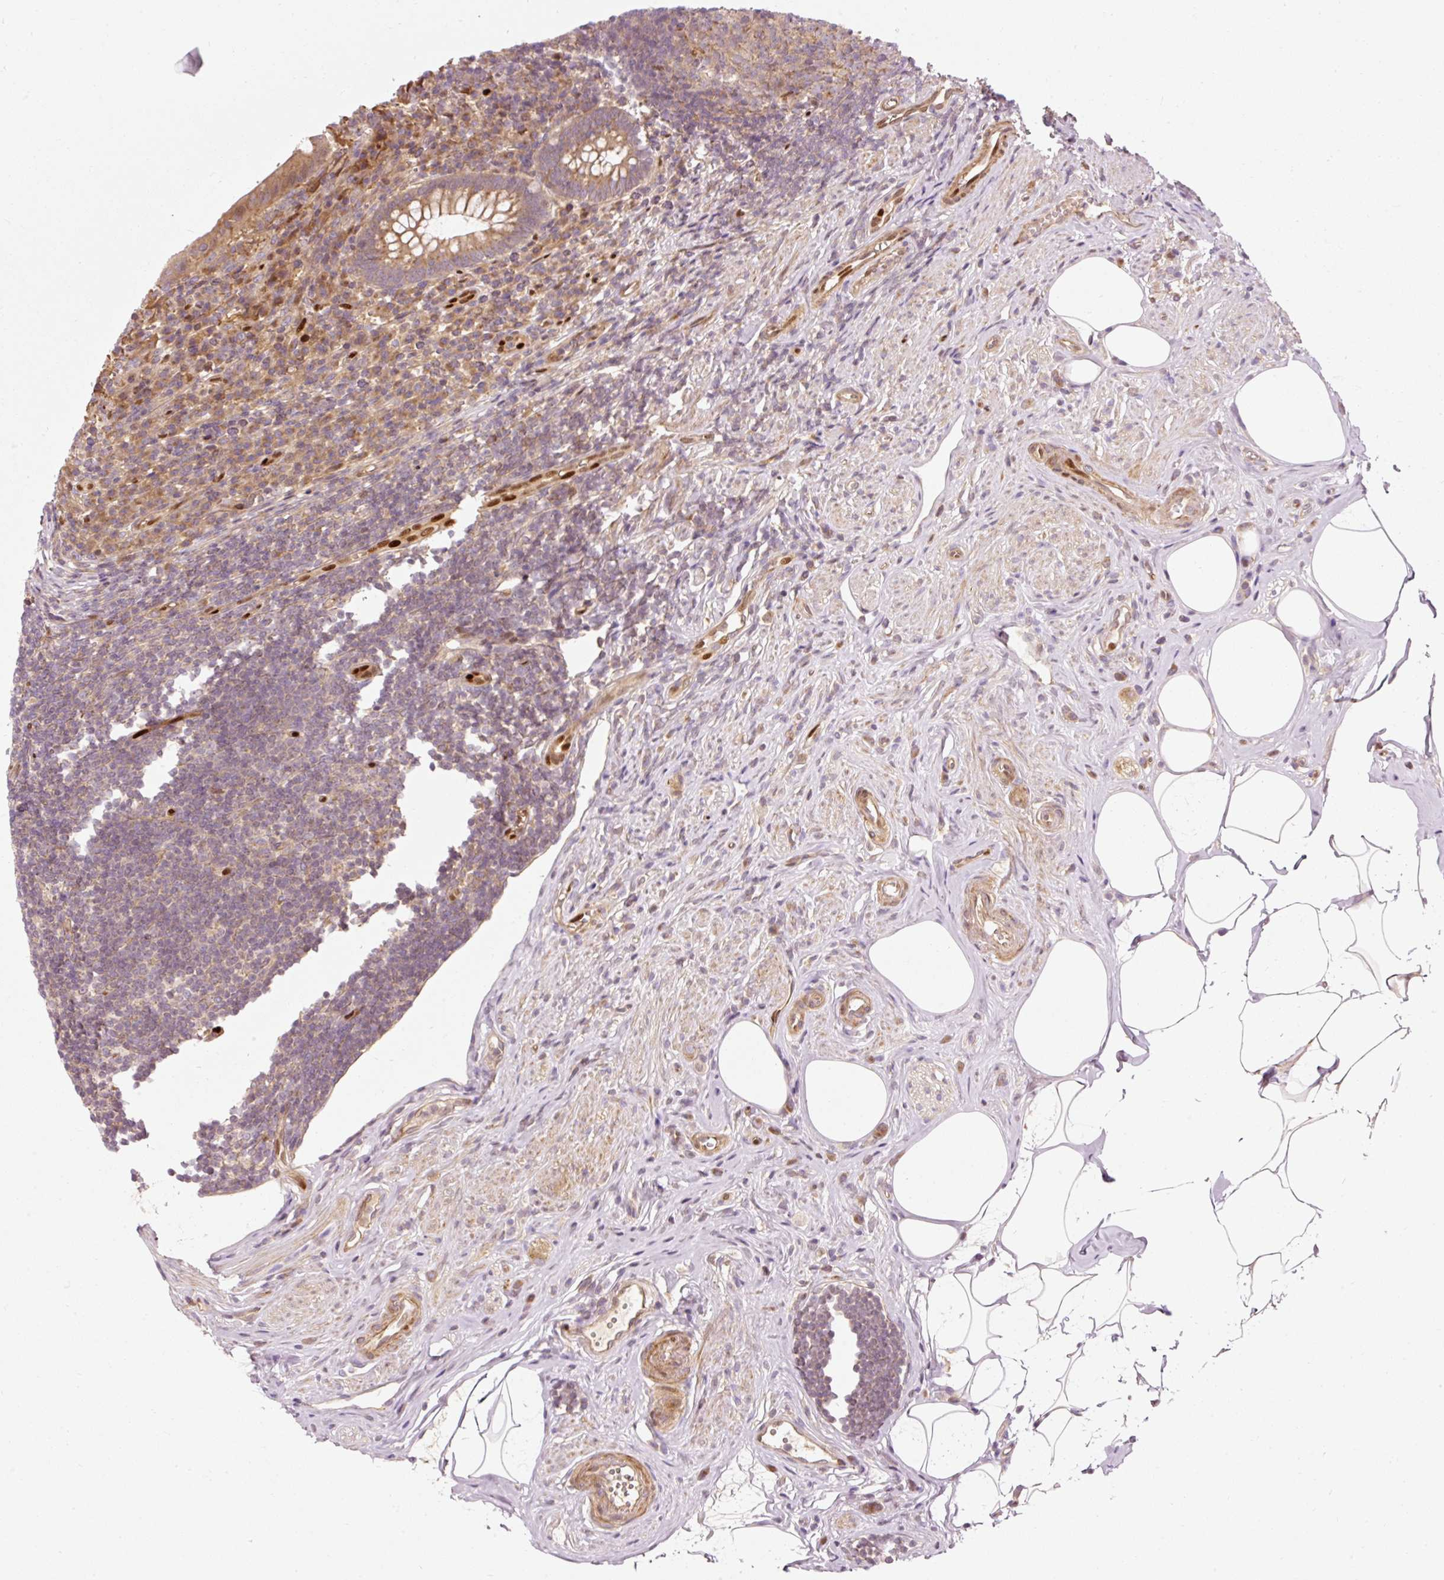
{"staining": {"intensity": "moderate", "quantity": ">75%", "location": "cytoplasmic/membranous"}, "tissue": "appendix", "cell_type": "Glandular cells", "image_type": "normal", "snomed": [{"axis": "morphology", "description": "Normal tissue, NOS"}, {"axis": "topography", "description": "Appendix"}], "caption": "Moderate cytoplasmic/membranous expression is present in about >75% of glandular cells in normal appendix. (IHC, brightfield microscopy, high magnification).", "gene": "NAPA", "patient": {"sex": "female", "age": 56}}